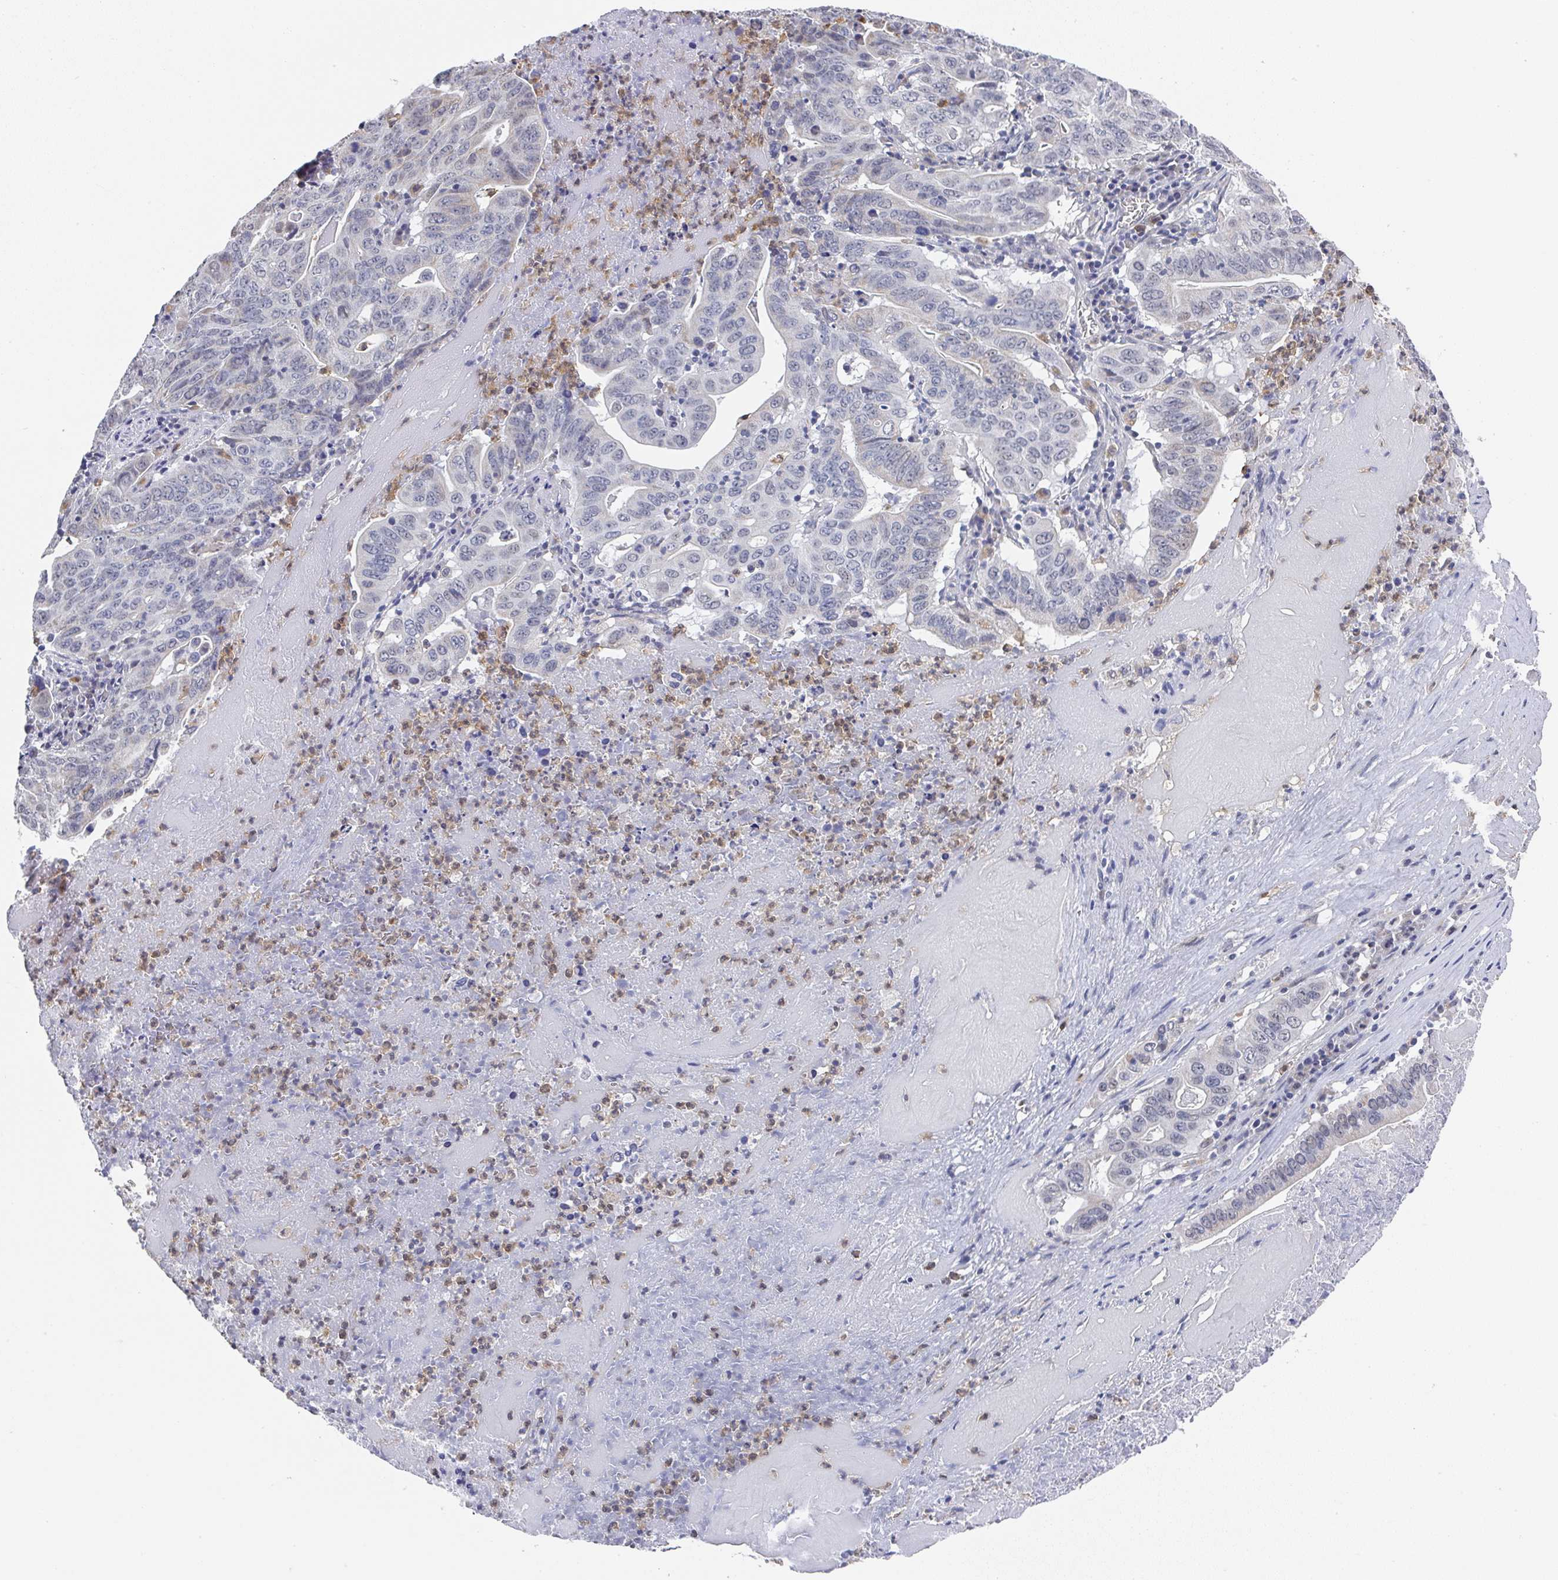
{"staining": {"intensity": "negative", "quantity": "none", "location": "none"}, "tissue": "lung cancer", "cell_type": "Tumor cells", "image_type": "cancer", "snomed": [{"axis": "morphology", "description": "Adenocarcinoma, NOS"}, {"axis": "topography", "description": "Lung"}], "caption": "An image of lung cancer (adenocarcinoma) stained for a protein displays no brown staining in tumor cells.", "gene": "NCF1", "patient": {"sex": "female", "age": 60}}